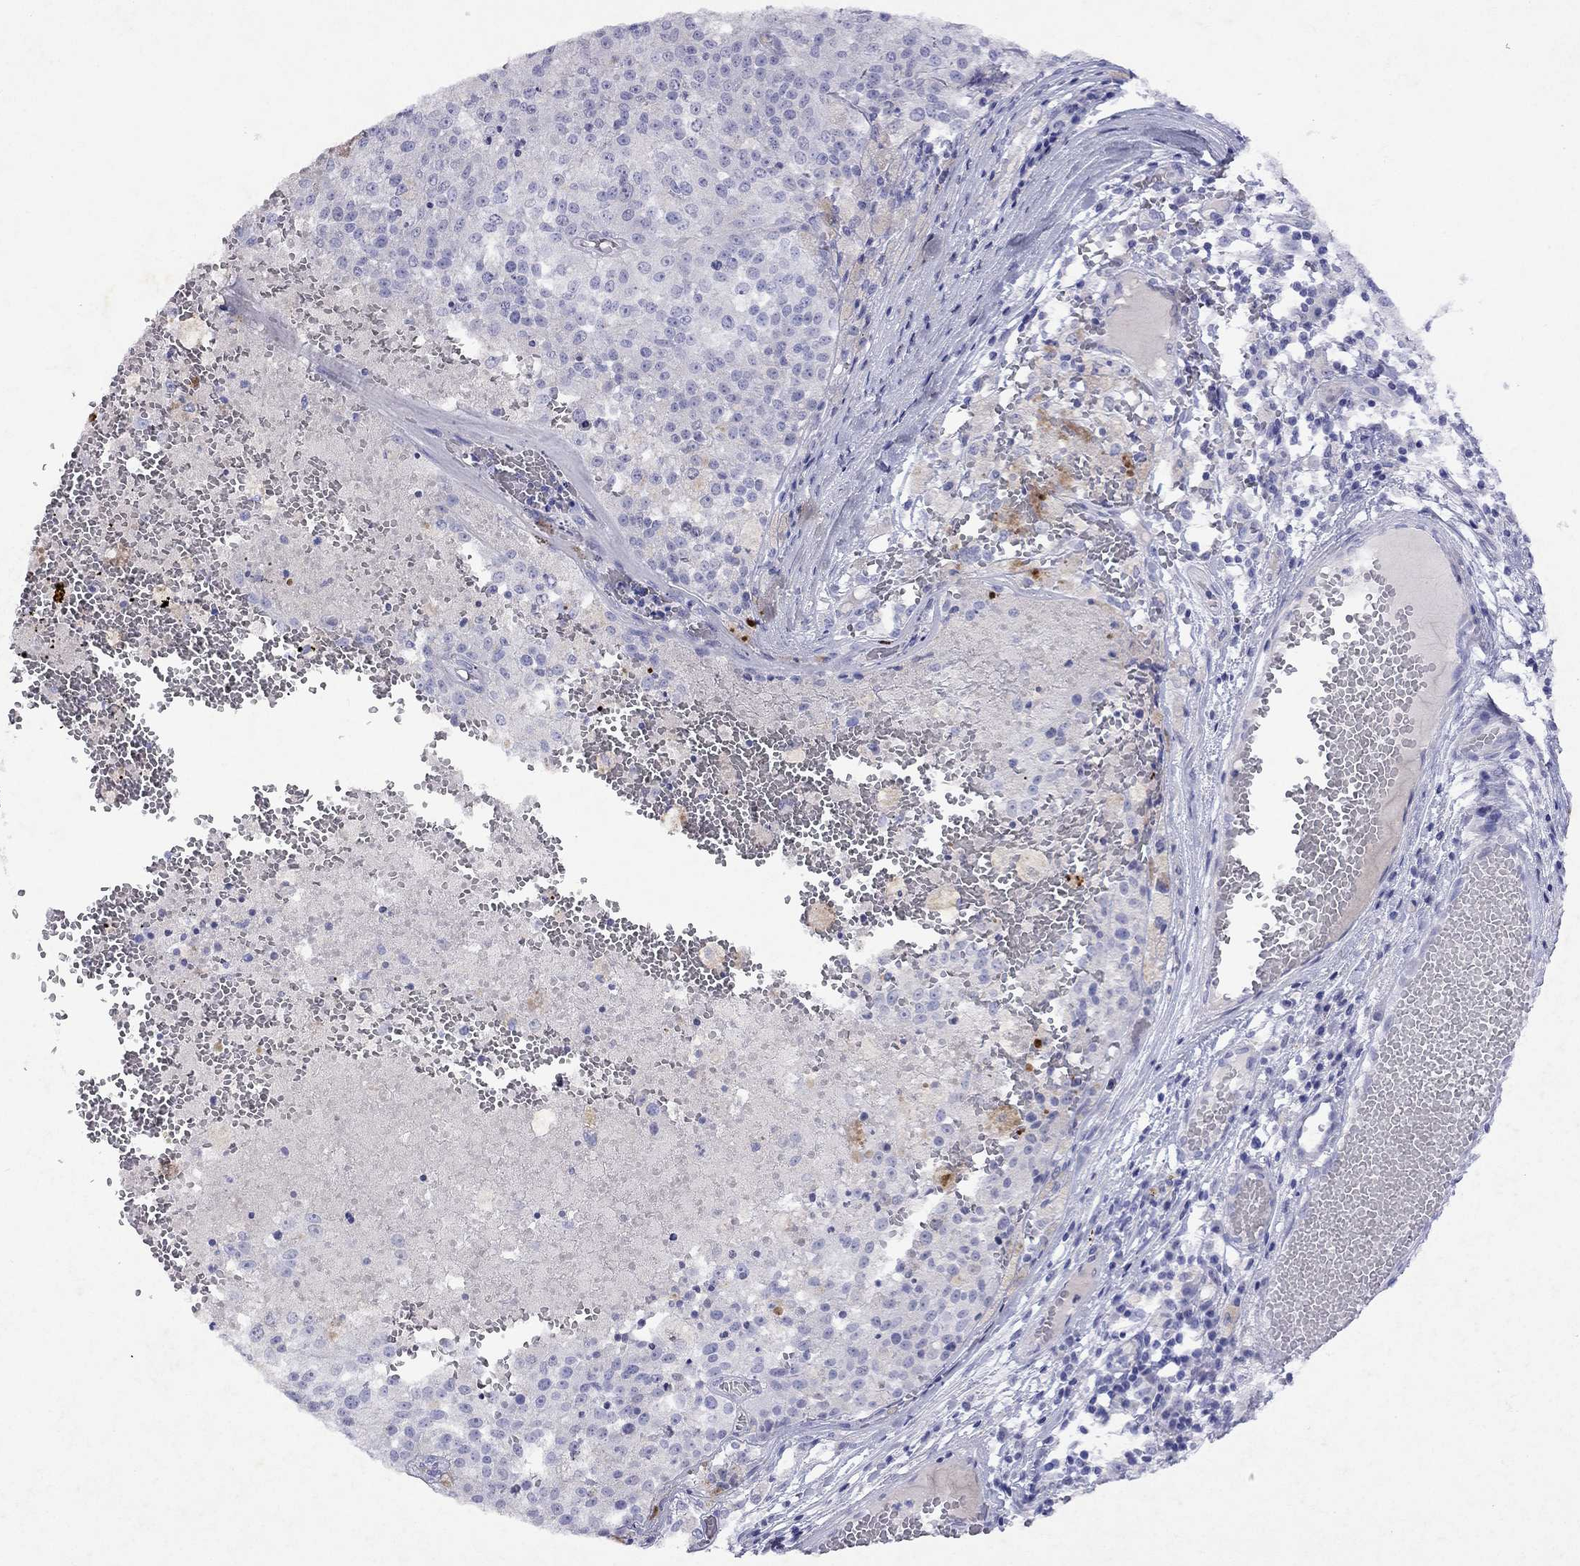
{"staining": {"intensity": "negative", "quantity": "none", "location": "none"}, "tissue": "melanoma", "cell_type": "Tumor cells", "image_type": "cancer", "snomed": [{"axis": "morphology", "description": "Malignant melanoma, Metastatic site"}, {"axis": "topography", "description": "Lymph node"}], "caption": "Protein analysis of melanoma exhibits no significant expression in tumor cells.", "gene": "GNAT3", "patient": {"sex": "female", "age": 64}}